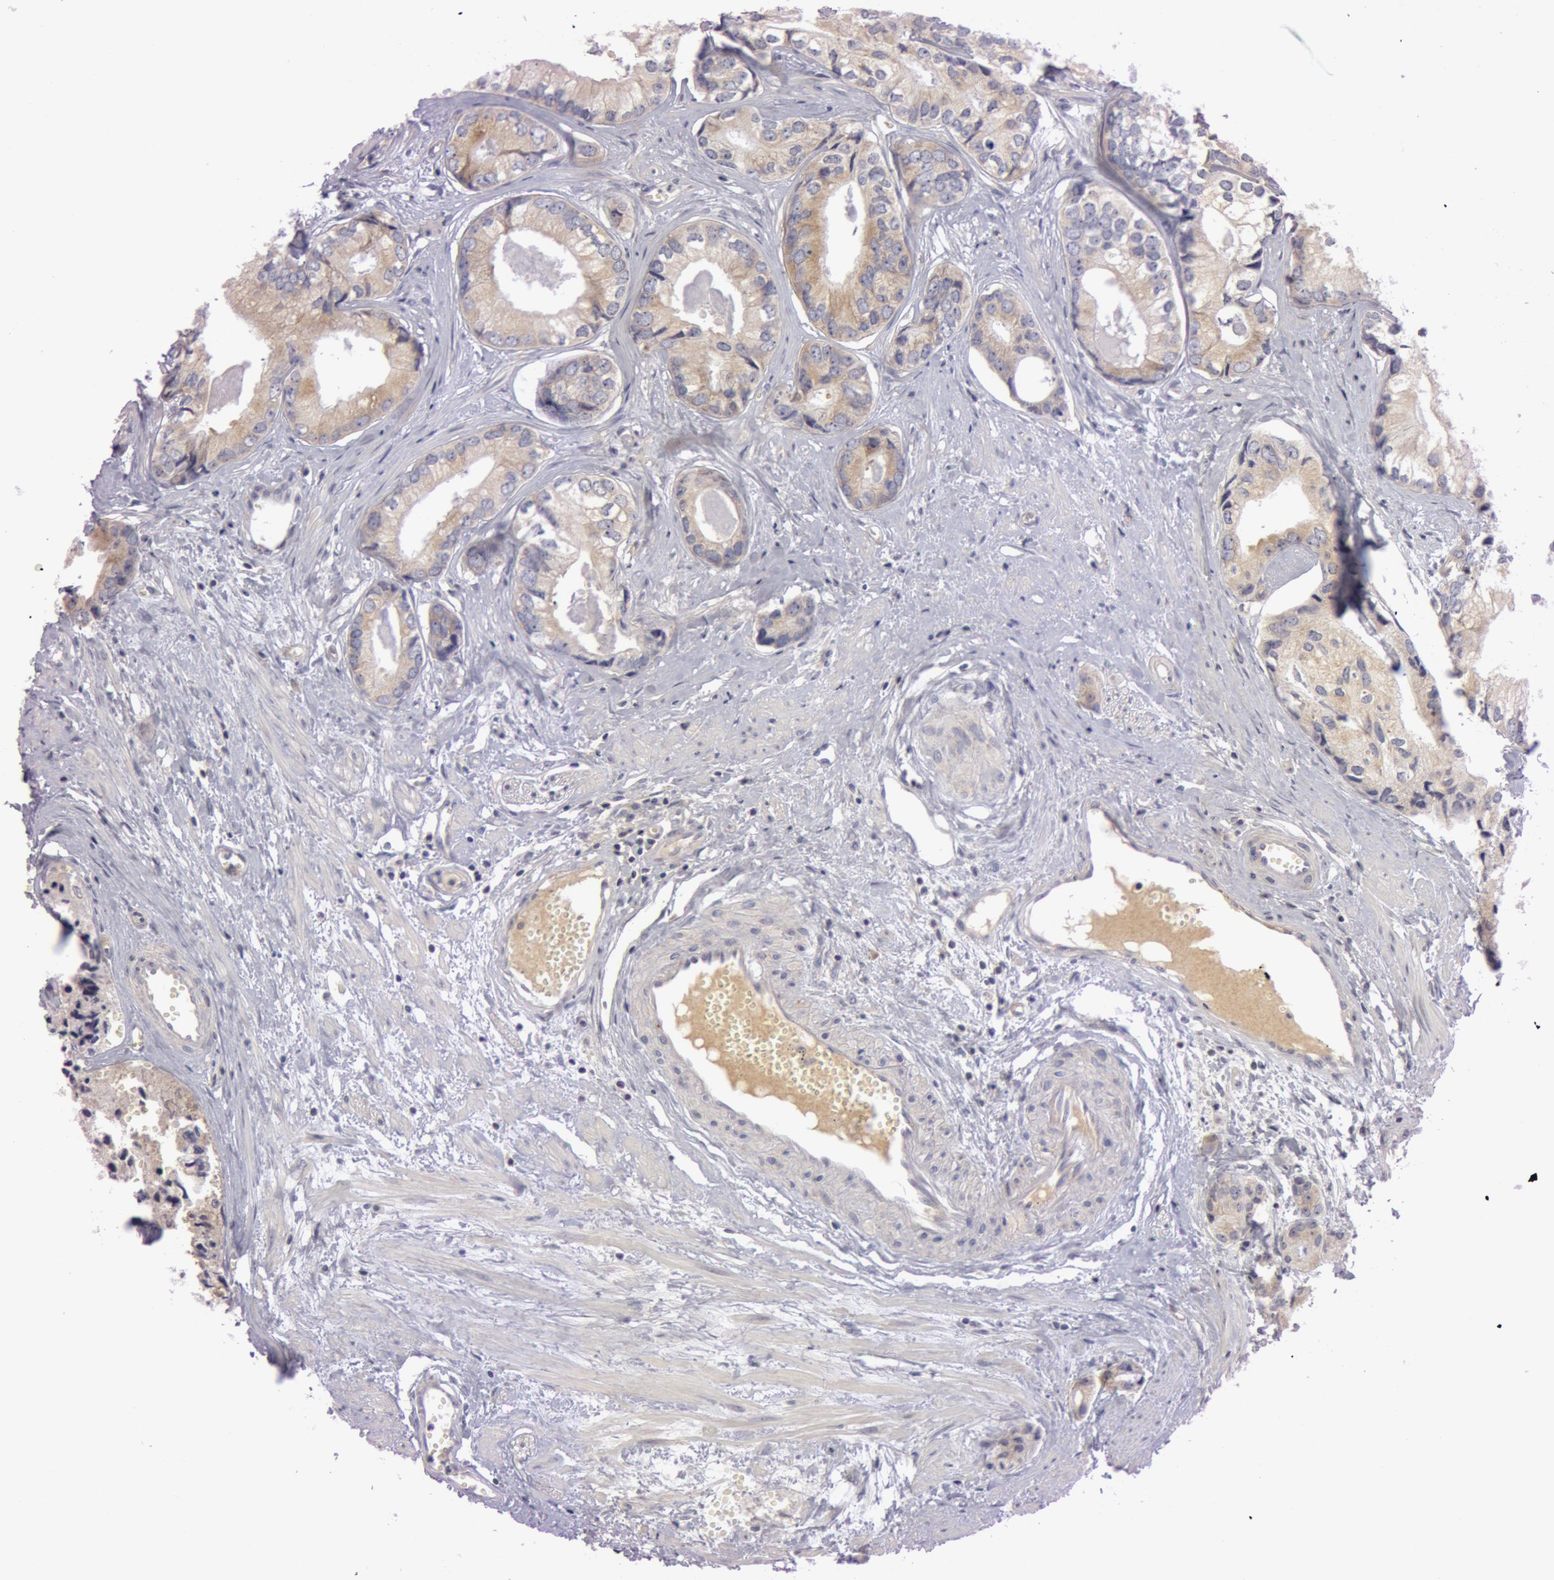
{"staining": {"intensity": "weak", "quantity": "25%-75%", "location": "cytoplasmic/membranous"}, "tissue": "prostate cancer", "cell_type": "Tumor cells", "image_type": "cancer", "snomed": [{"axis": "morphology", "description": "Adenocarcinoma, High grade"}, {"axis": "topography", "description": "Prostate"}], "caption": "This is an image of immunohistochemistry (IHC) staining of prostate cancer (high-grade adenocarcinoma), which shows weak expression in the cytoplasmic/membranous of tumor cells.", "gene": "RALGAPA1", "patient": {"sex": "male", "age": 56}}